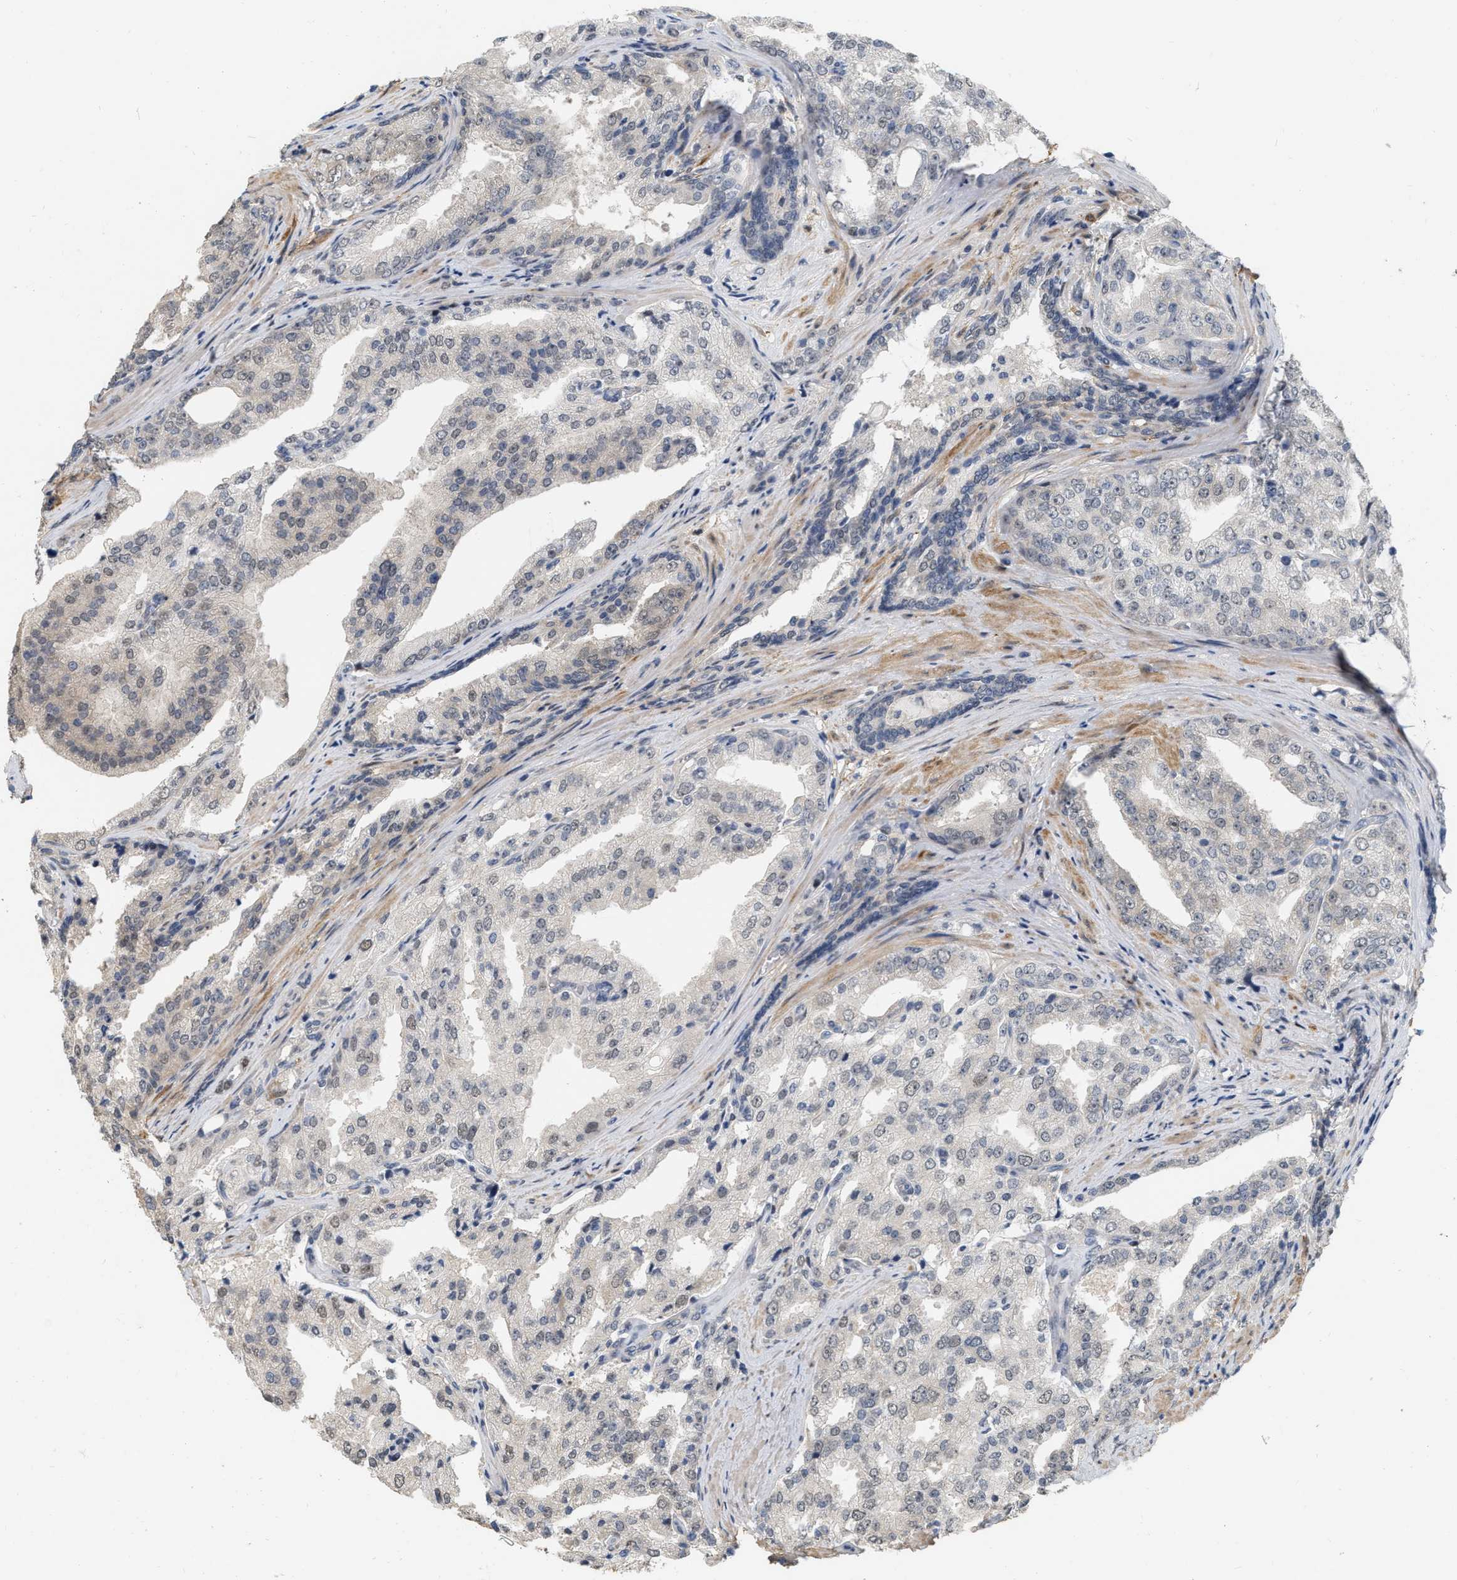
{"staining": {"intensity": "weak", "quantity": "<25%", "location": "nuclear"}, "tissue": "prostate cancer", "cell_type": "Tumor cells", "image_type": "cancer", "snomed": [{"axis": "morphology", "description": "Adenocarcinoma, High grade"}, {"axis": "topography", "description": "Prostate"}], "caption": "A photomicrograph of human prostate high-grade adenocarcinoma is negative for staining in tumor cells. (Brightfield microscopy of DAB (3,3'-diaminobenzidine) IHC at high magnification).", "gene": "RUVBL1", "patient": {"sex": "male", "age": 50}}